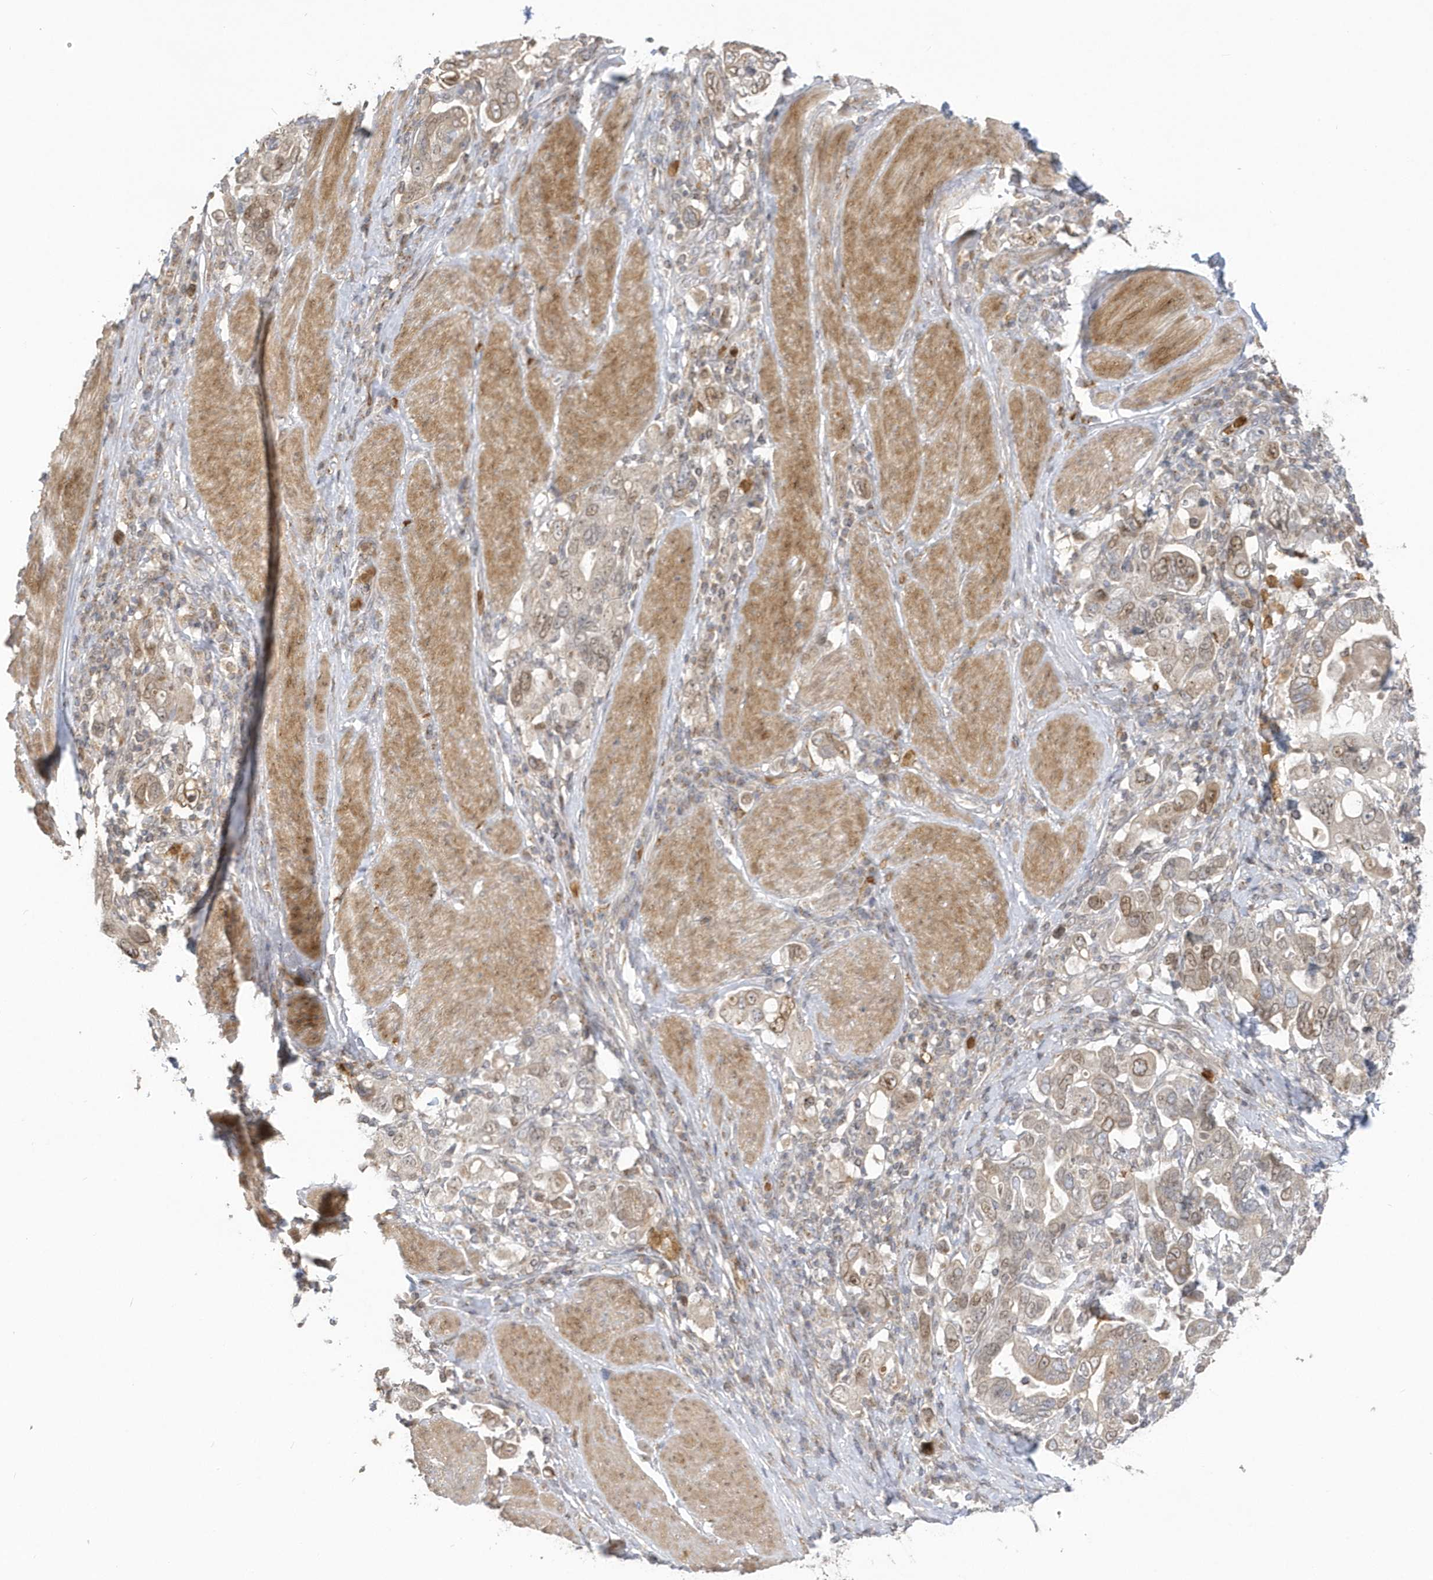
{"staining": {"intensity": "moderate", "quantity": ">75%", "location": "cytoplasmic/membranous"}, "tissue": "stomach cancer", "cell_type": "Tumor cells", "image_type": "cancer", "snomed": [{"axis": "morphology", "description": "Adenocarcinoma, NOS"}, {"axis": "topography", "description": "Stomach, upper"}], "caption": "Stomach cancer stained with DAB immunohistochemistry (IHC) displays medium levels of moderate cytoplasmic/membranous staining in approximately >75% of tumor cells.", "gene": "NAF1", "patient": {"sex": "male", "age": 62}}